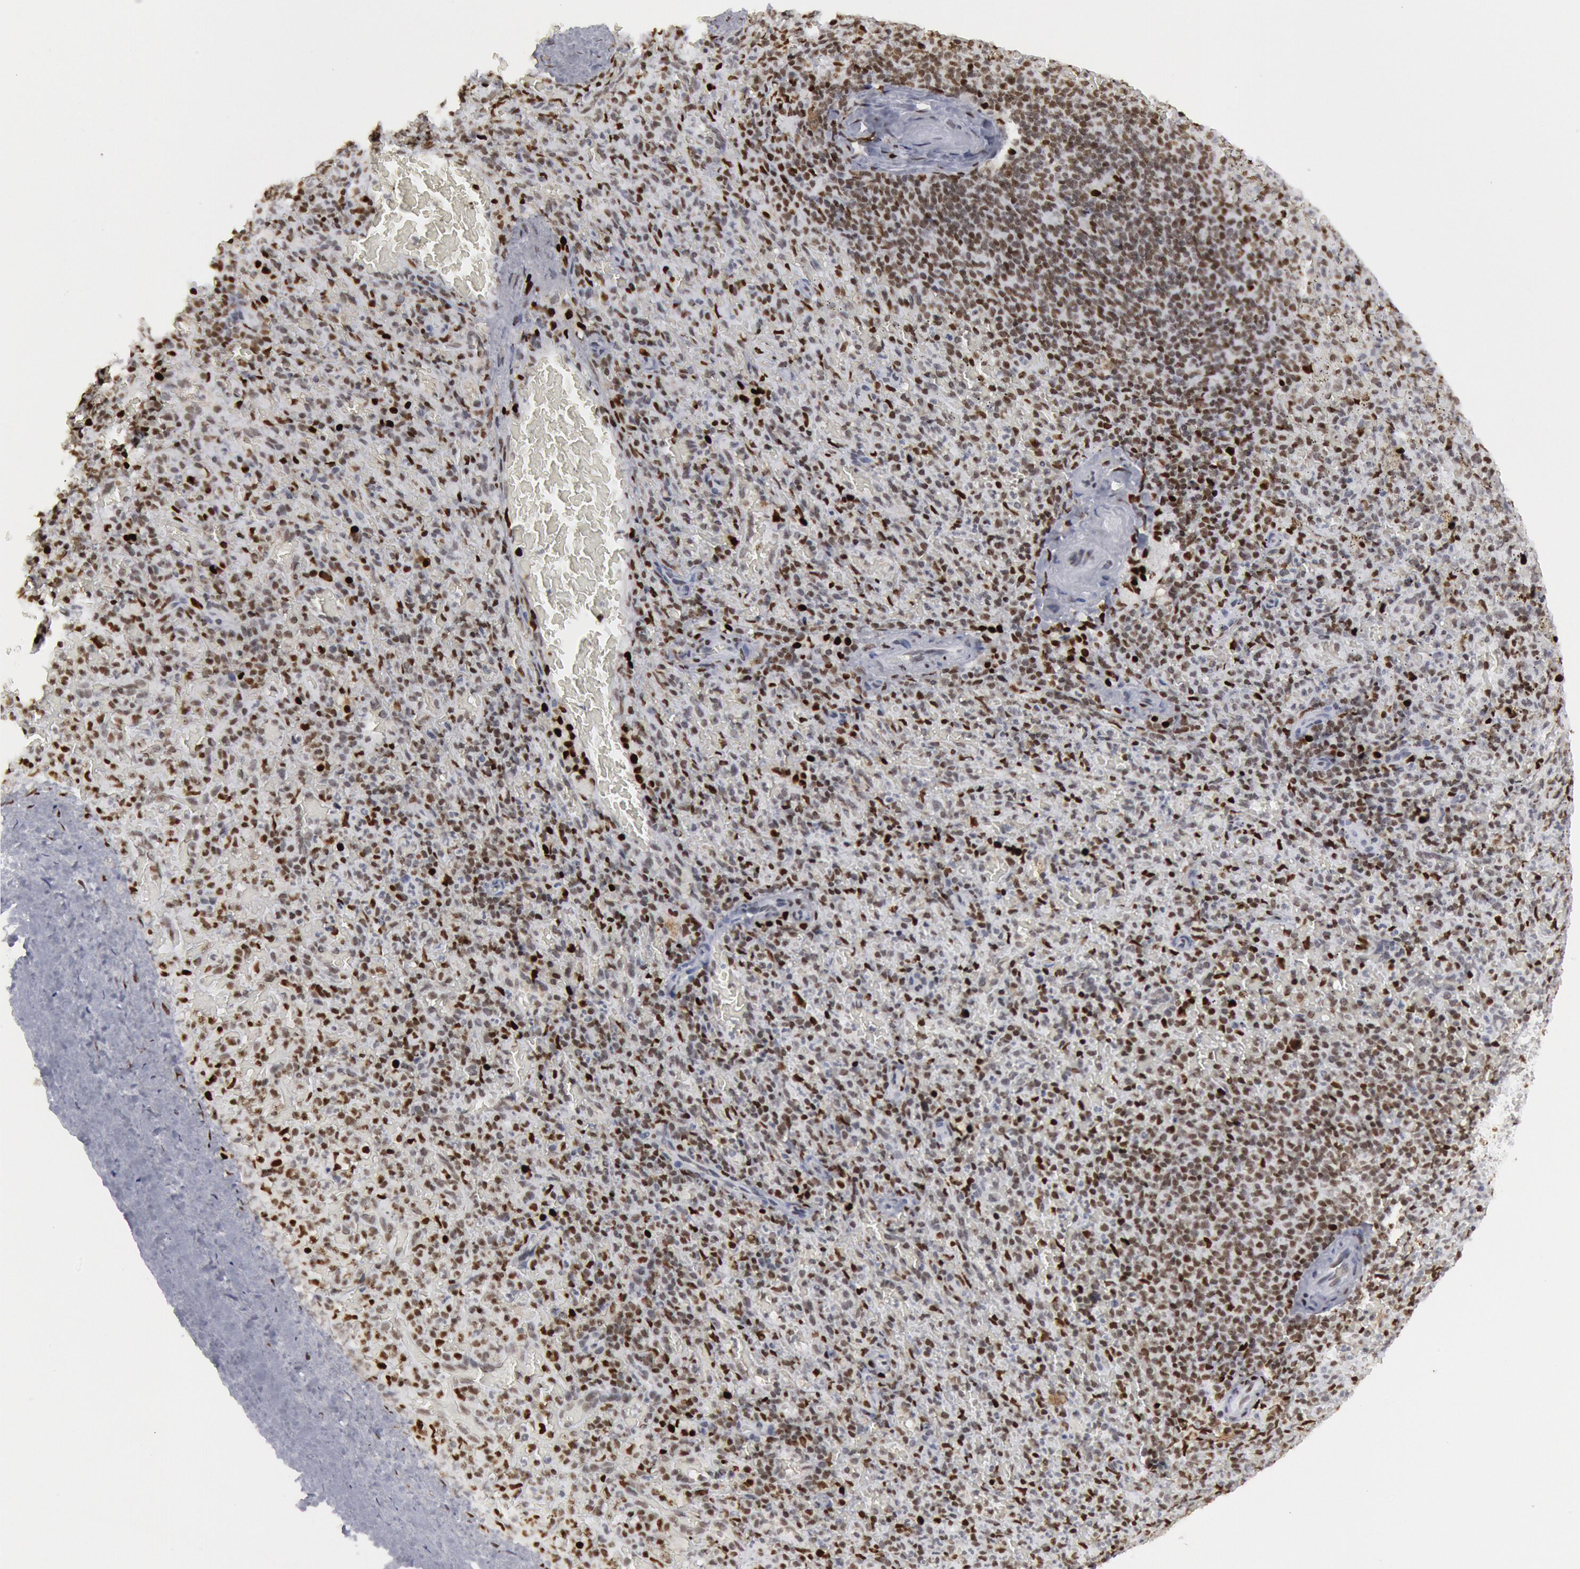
{"staining": {"intensity": "strong", "quantity": ">75%", "location": "nuclear"}, "tissue": "spleen", "cell_type": "Cells in red pulp", "image_type": "normal", "snomed": [{"axis": "morphology", "description": "Normal tissue, NOS"}, {"axis": "topography", "description": "Spleen"}], "caption": "Spleen was stained to show a protein in brown. There is high levels of strong nuclear staining in approximately >75% of cells in red pulp. The protein is shown in brown color, while the nuclei are stained blue.", "gene": "SUB1", "patient": {"sex": "female", "age": 50}}